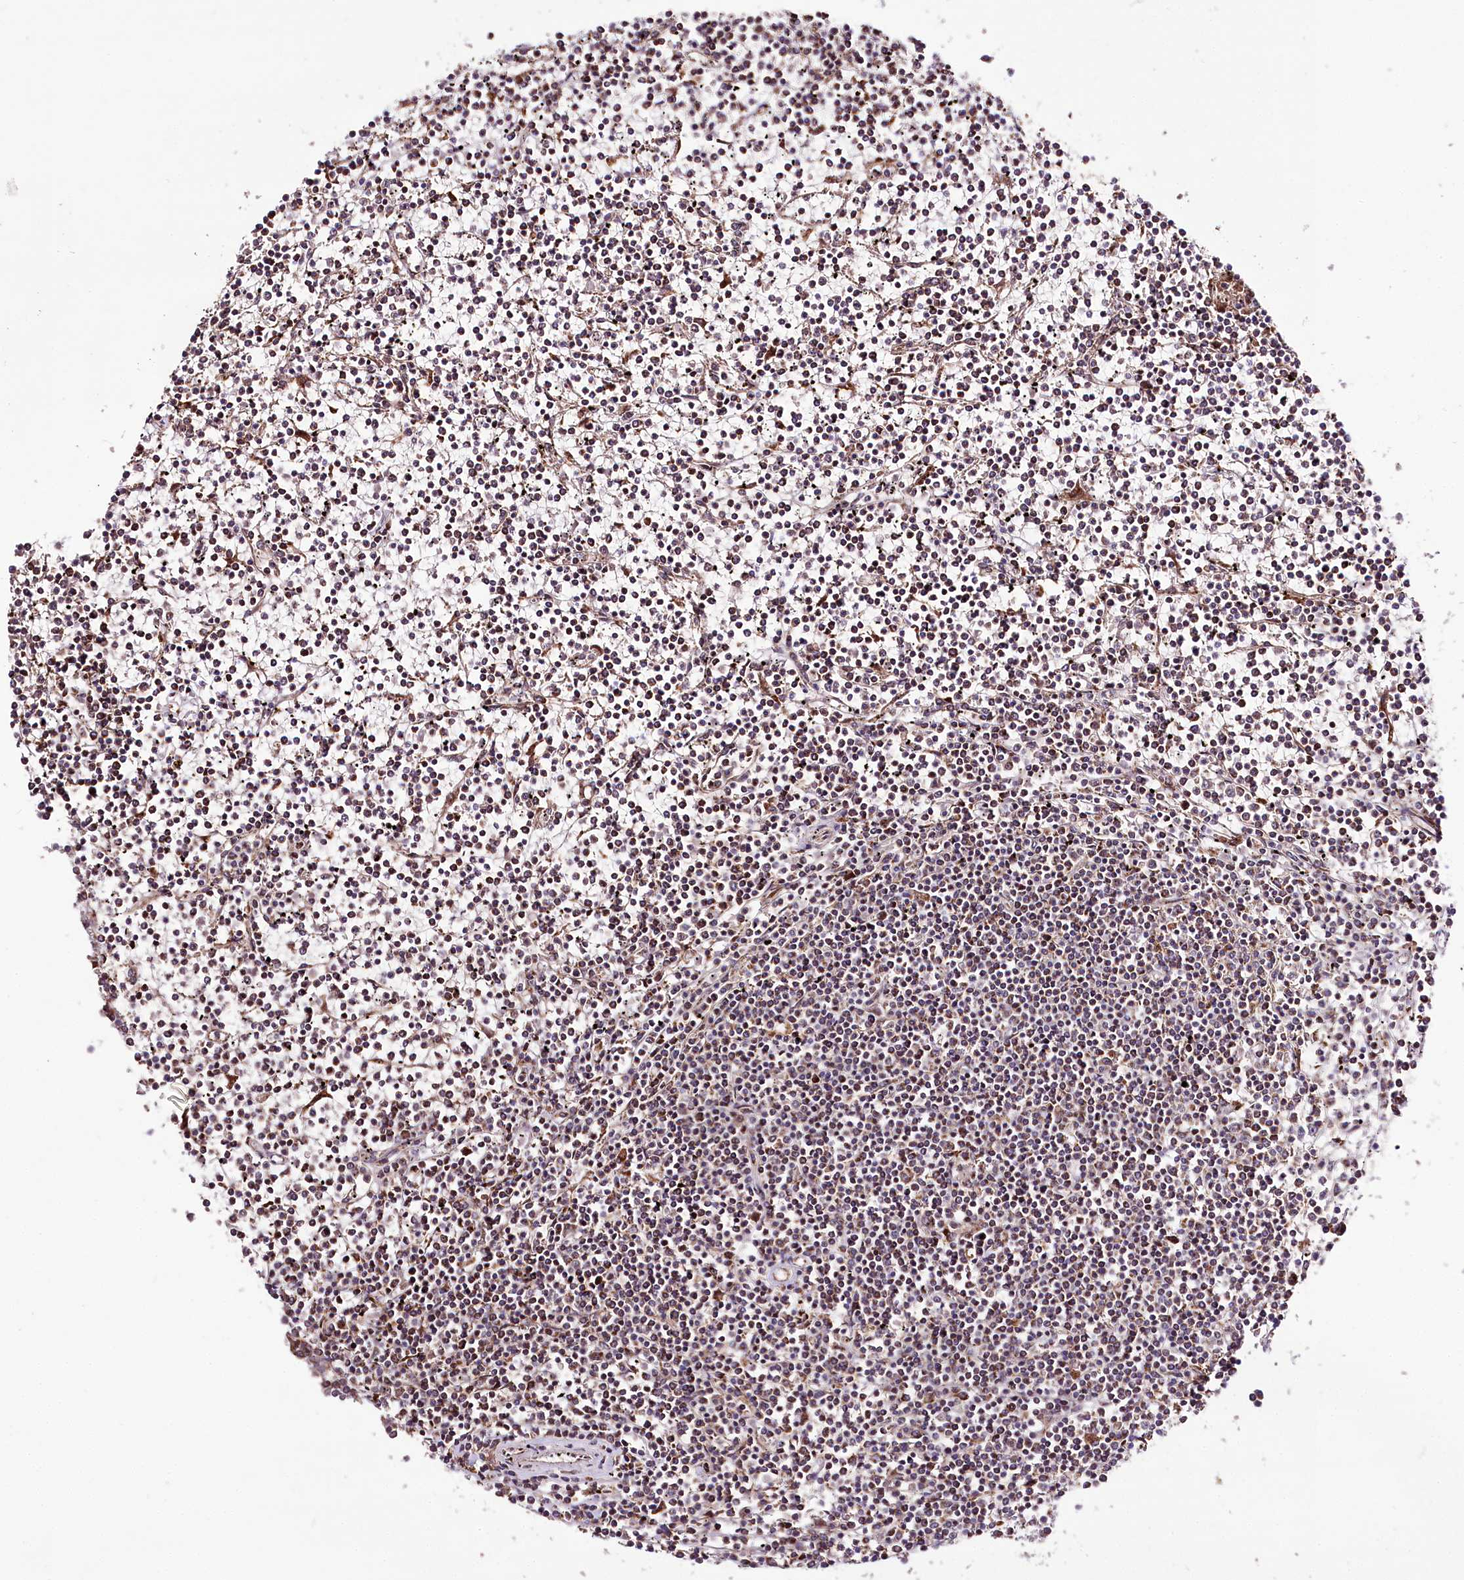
{"staining": {"intensity": "weak", "quantity": "<25%", "location": "cytoplasmic/membranous"}, "tissue": "lymphoma", "cell_type": "Tumor cells", "image_type": "cancer", "snomed": [{"axis": "morphology", "description": "Malignant lymphoma, non-Hodgkin's type, Low grade"}, {"axis": "topography", "description": "Spleen"}], "caption": "Tumor cells are negative for brown protein staining in lymphoma.", "gene": "DMP1", "patient": {"sex": "female", "age": 19}}